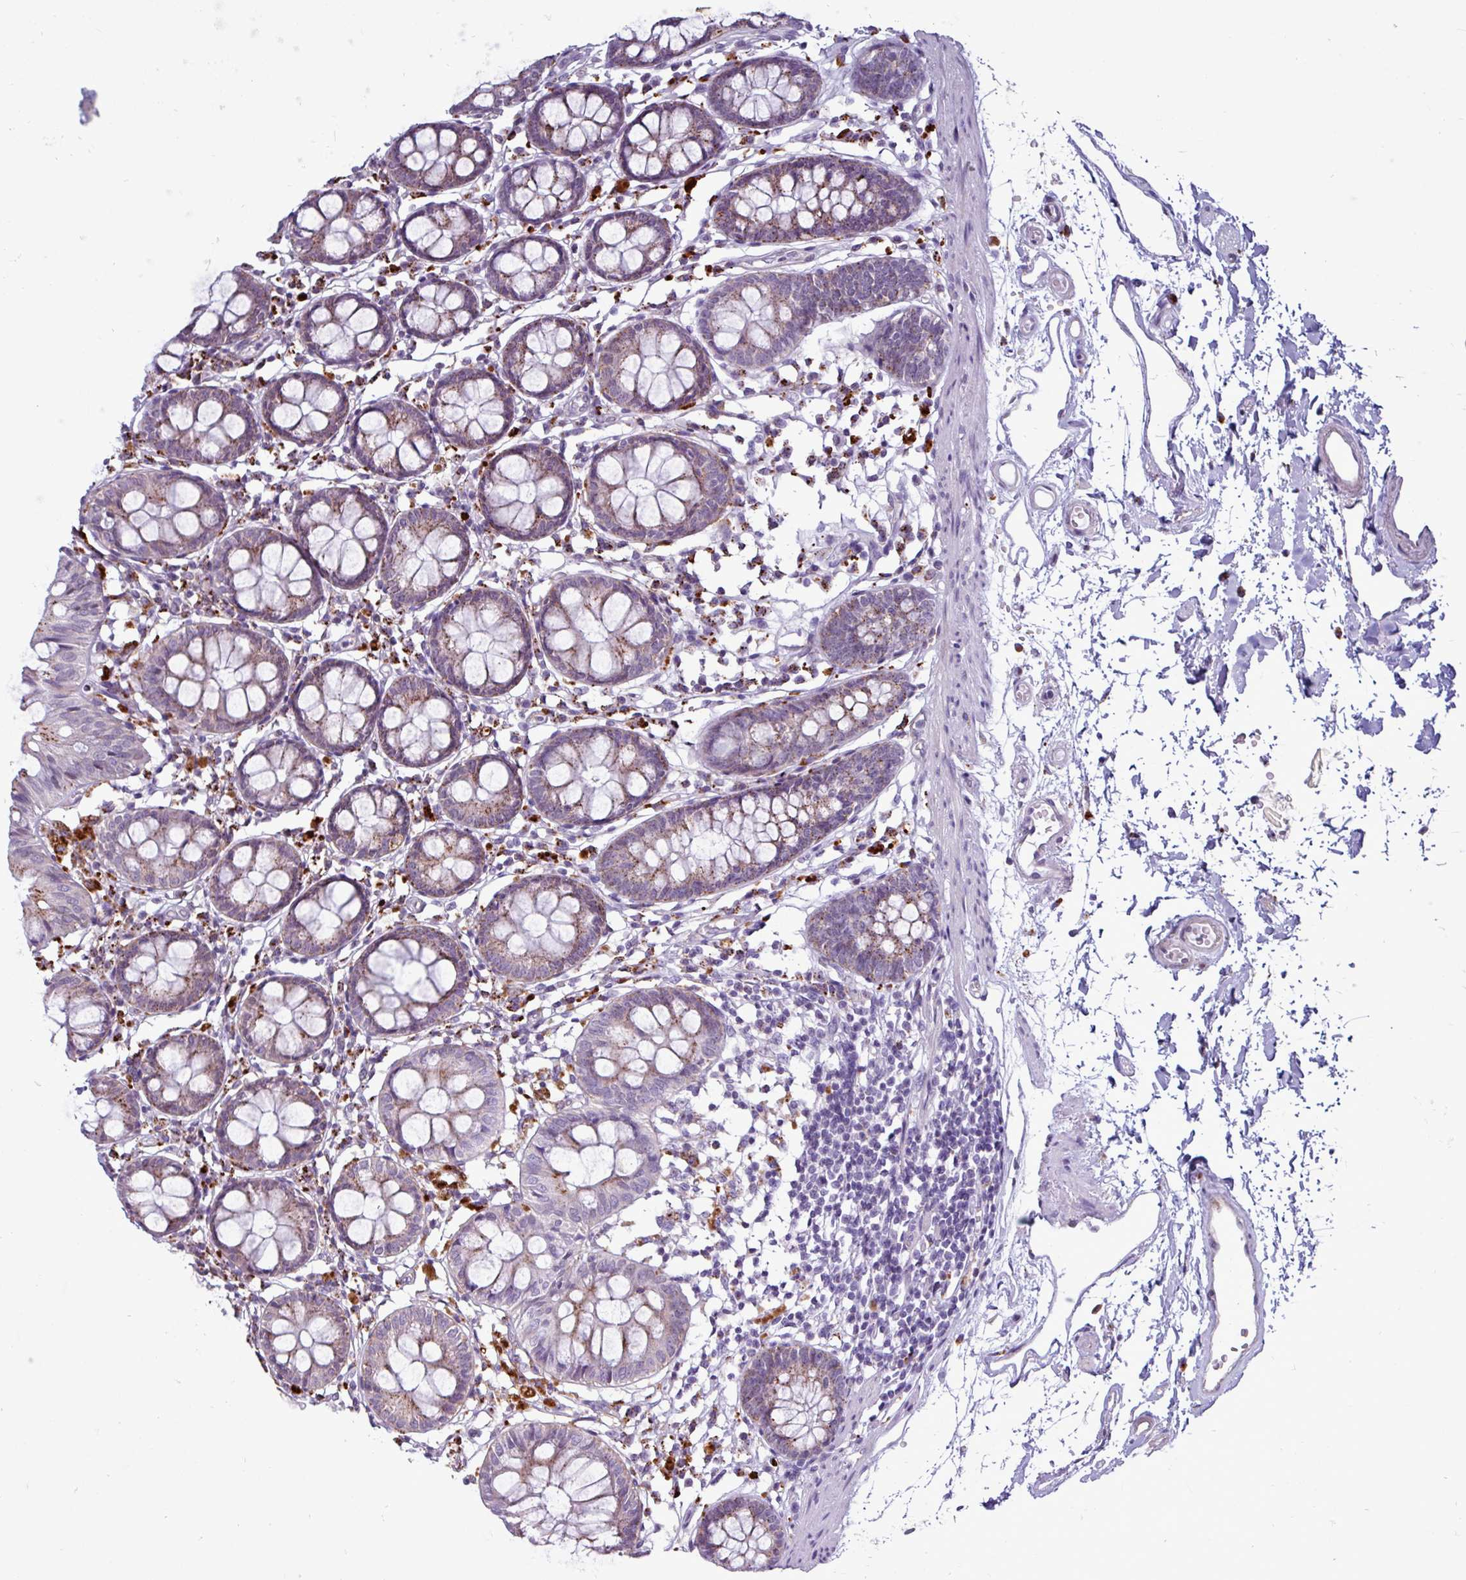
{"staining": {"intensity": "negative", "quantity": "none", "location": "none"}, "tissue": "colon", "cell_type": "Endothelial cells", "image_type": "normal", "snomed": [{"axis": "morphology", "description": "Normal tissue, NOS"}, {"axis": "topography", "description": "Colon"}], "caption": "This is an IHC image of benign colon. There is no staining in endothelial cells.", "gene": "AMIGO2", "patient": {"sex": "female", "age": 84}}